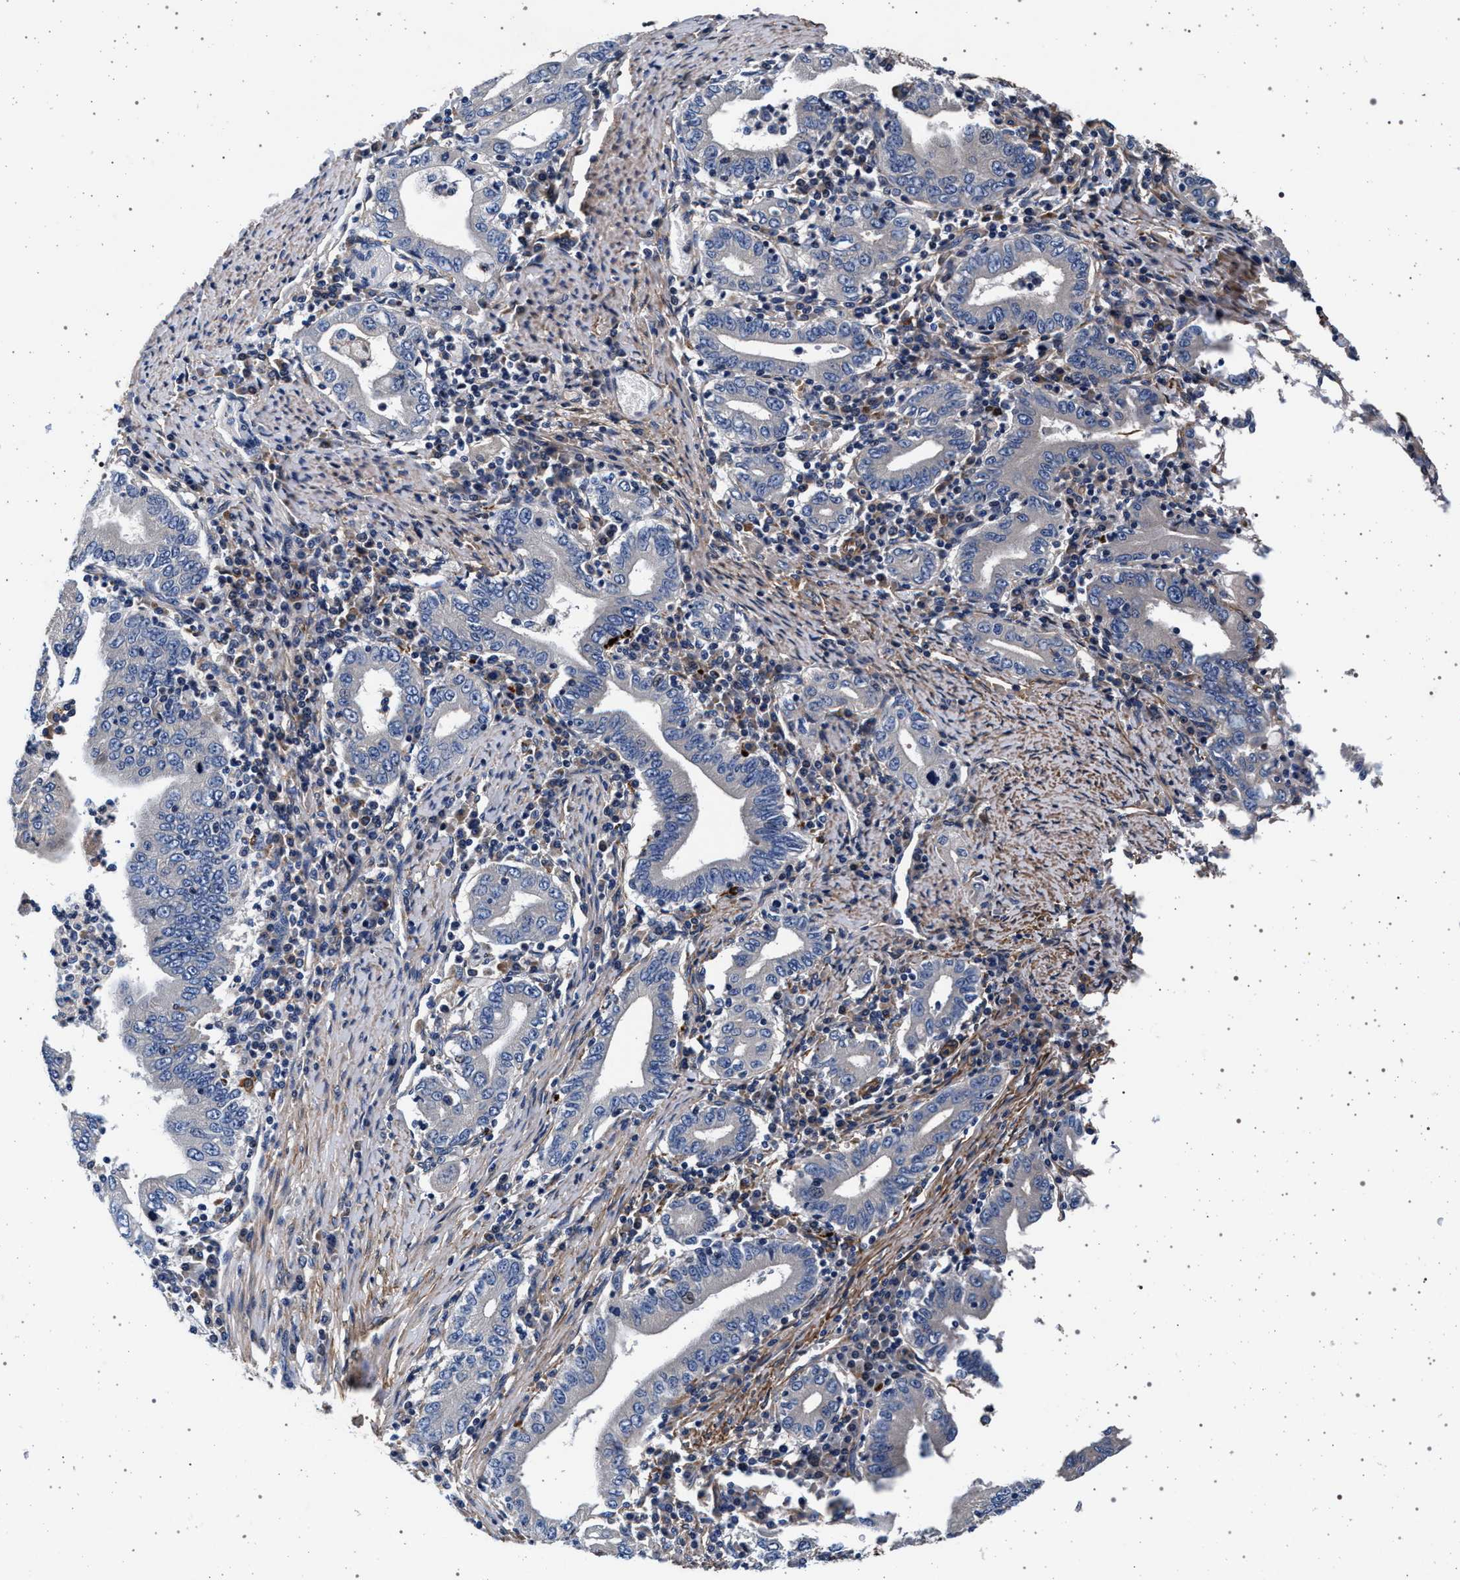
{"staining": {"intensity": "negative", "quantity": "none", "location": "none"}, "tissue": "stomach cancer", "cell_type": "Tumor cells", "image_type": "cancer", "snomed": [{"axis": "morphology", "description": "Normal tissue, NOS"}, {"axis": "morphology", "description": "Adenocarcinoma, NOS"}, {"axis": "topography", "description": "Esophagus"}, {"axis": "topography", "description": "Stomach, upper"}, {"axis": "topography", "description": "Peripheral nerve tissue"}], "caption": "High magnification brightfield microscopy of adenocarcinoma (stomach) stained with DAB (brown) and counterstained with hematoxylin (blue): tumor cells show no significant expression. (Stains: DAB immunohistochemistry with hematoxylin counter stain, Microscopy: brightfield microscopy at high magnification).", "gene": "KCNK6", "patient": {"sex": "male", "age": 62}}